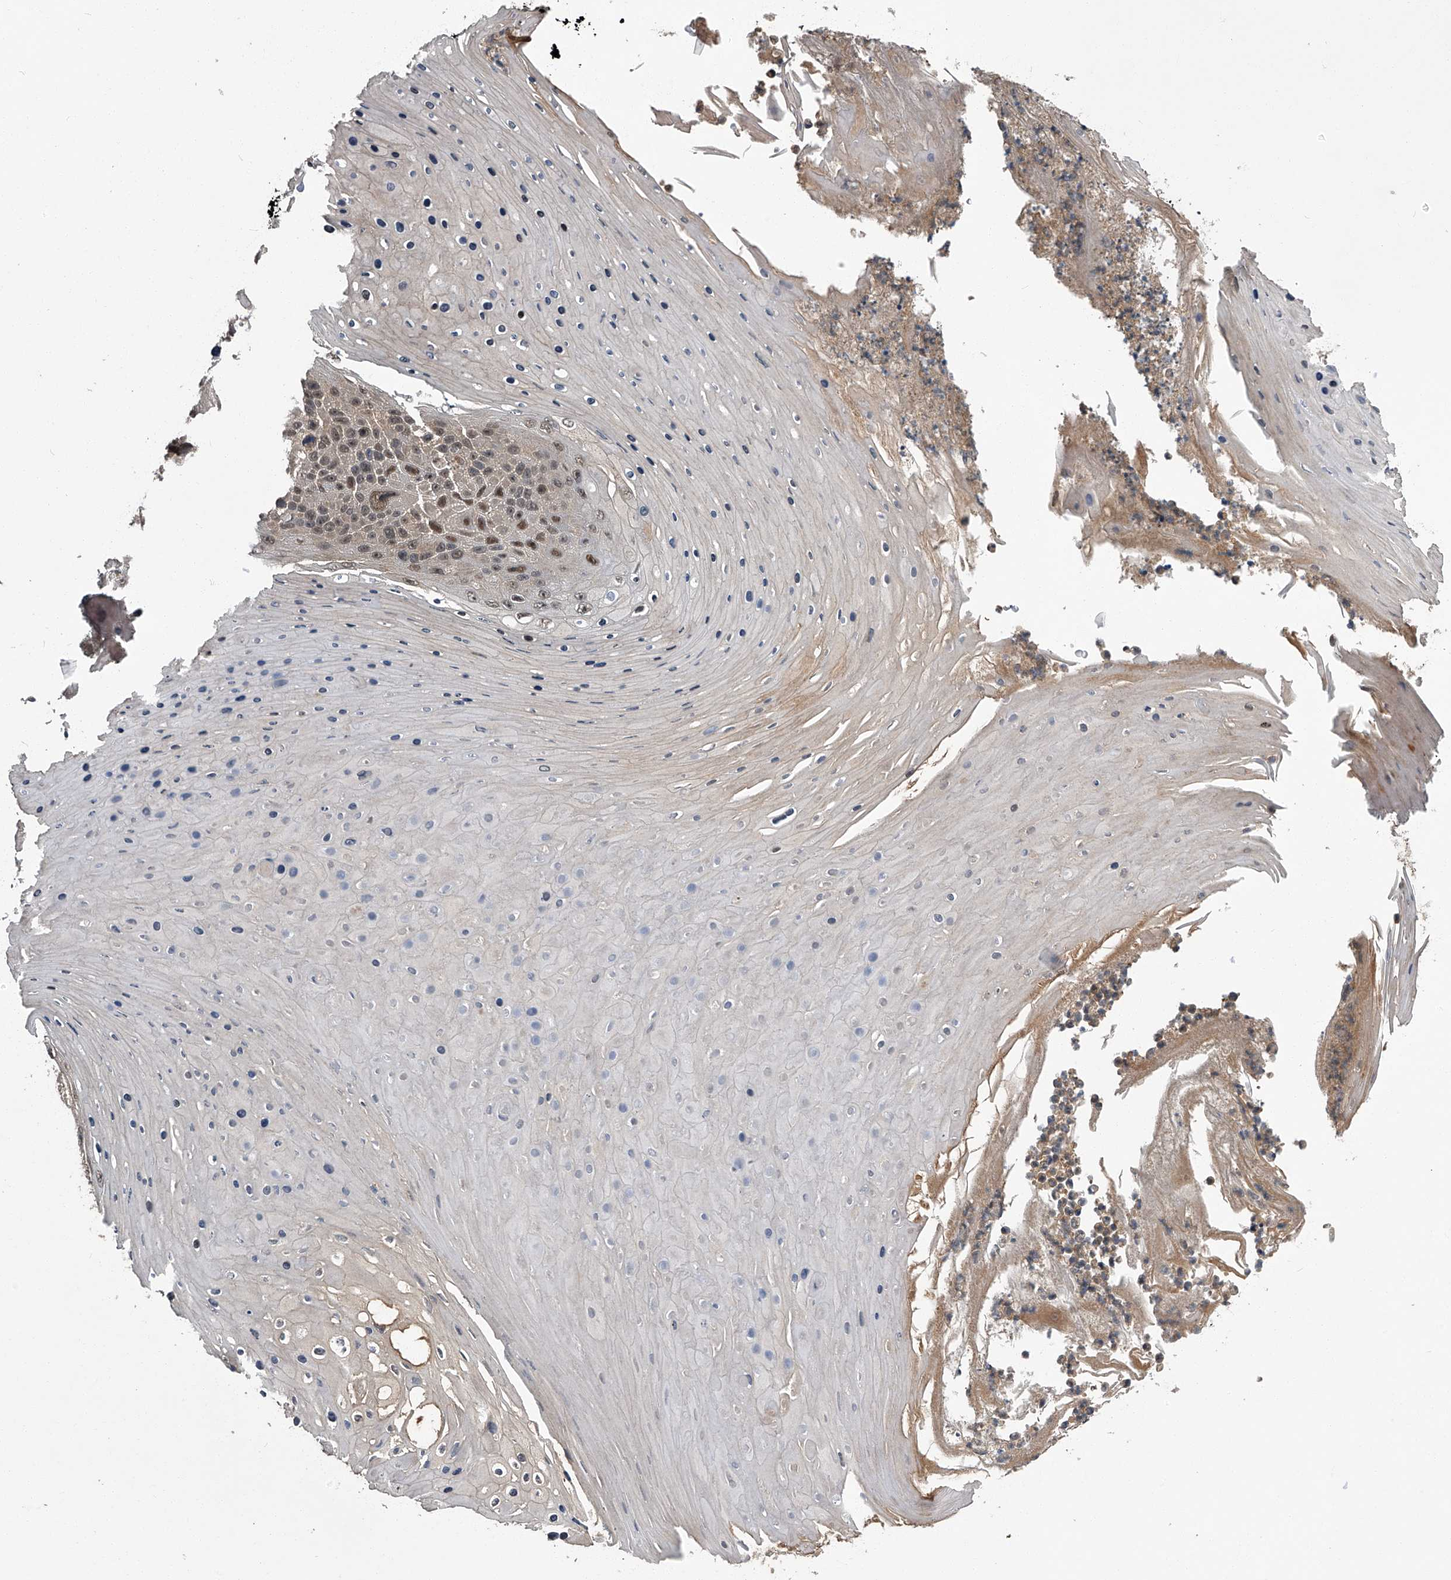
{"staining": {"intensity": "moderate", "quantity": "25%-75%", "location": "nuclear"}, "tissue": "skin cancer", "cell_type": "Tumor cells", "image_type": "cancer", "snomed": [{"axis": "morphology", "description": "Squamous cell carcinoma, NOS"}, {"axis": "topography", "description": "Skin"}], "caption": "Skin squamous cell carcinoma stained for a protein displays moderate nuclear positivity in tumor cells. The staining was performed using DAB (3,3'-diaminobenzidine) to visualize the protein expression in brown, while the nuclei were stained in blue with hematoxylin (Magnification: 20x).", "gene": "SLC12A8", "patient": {"sex": "female", "age": 88}}